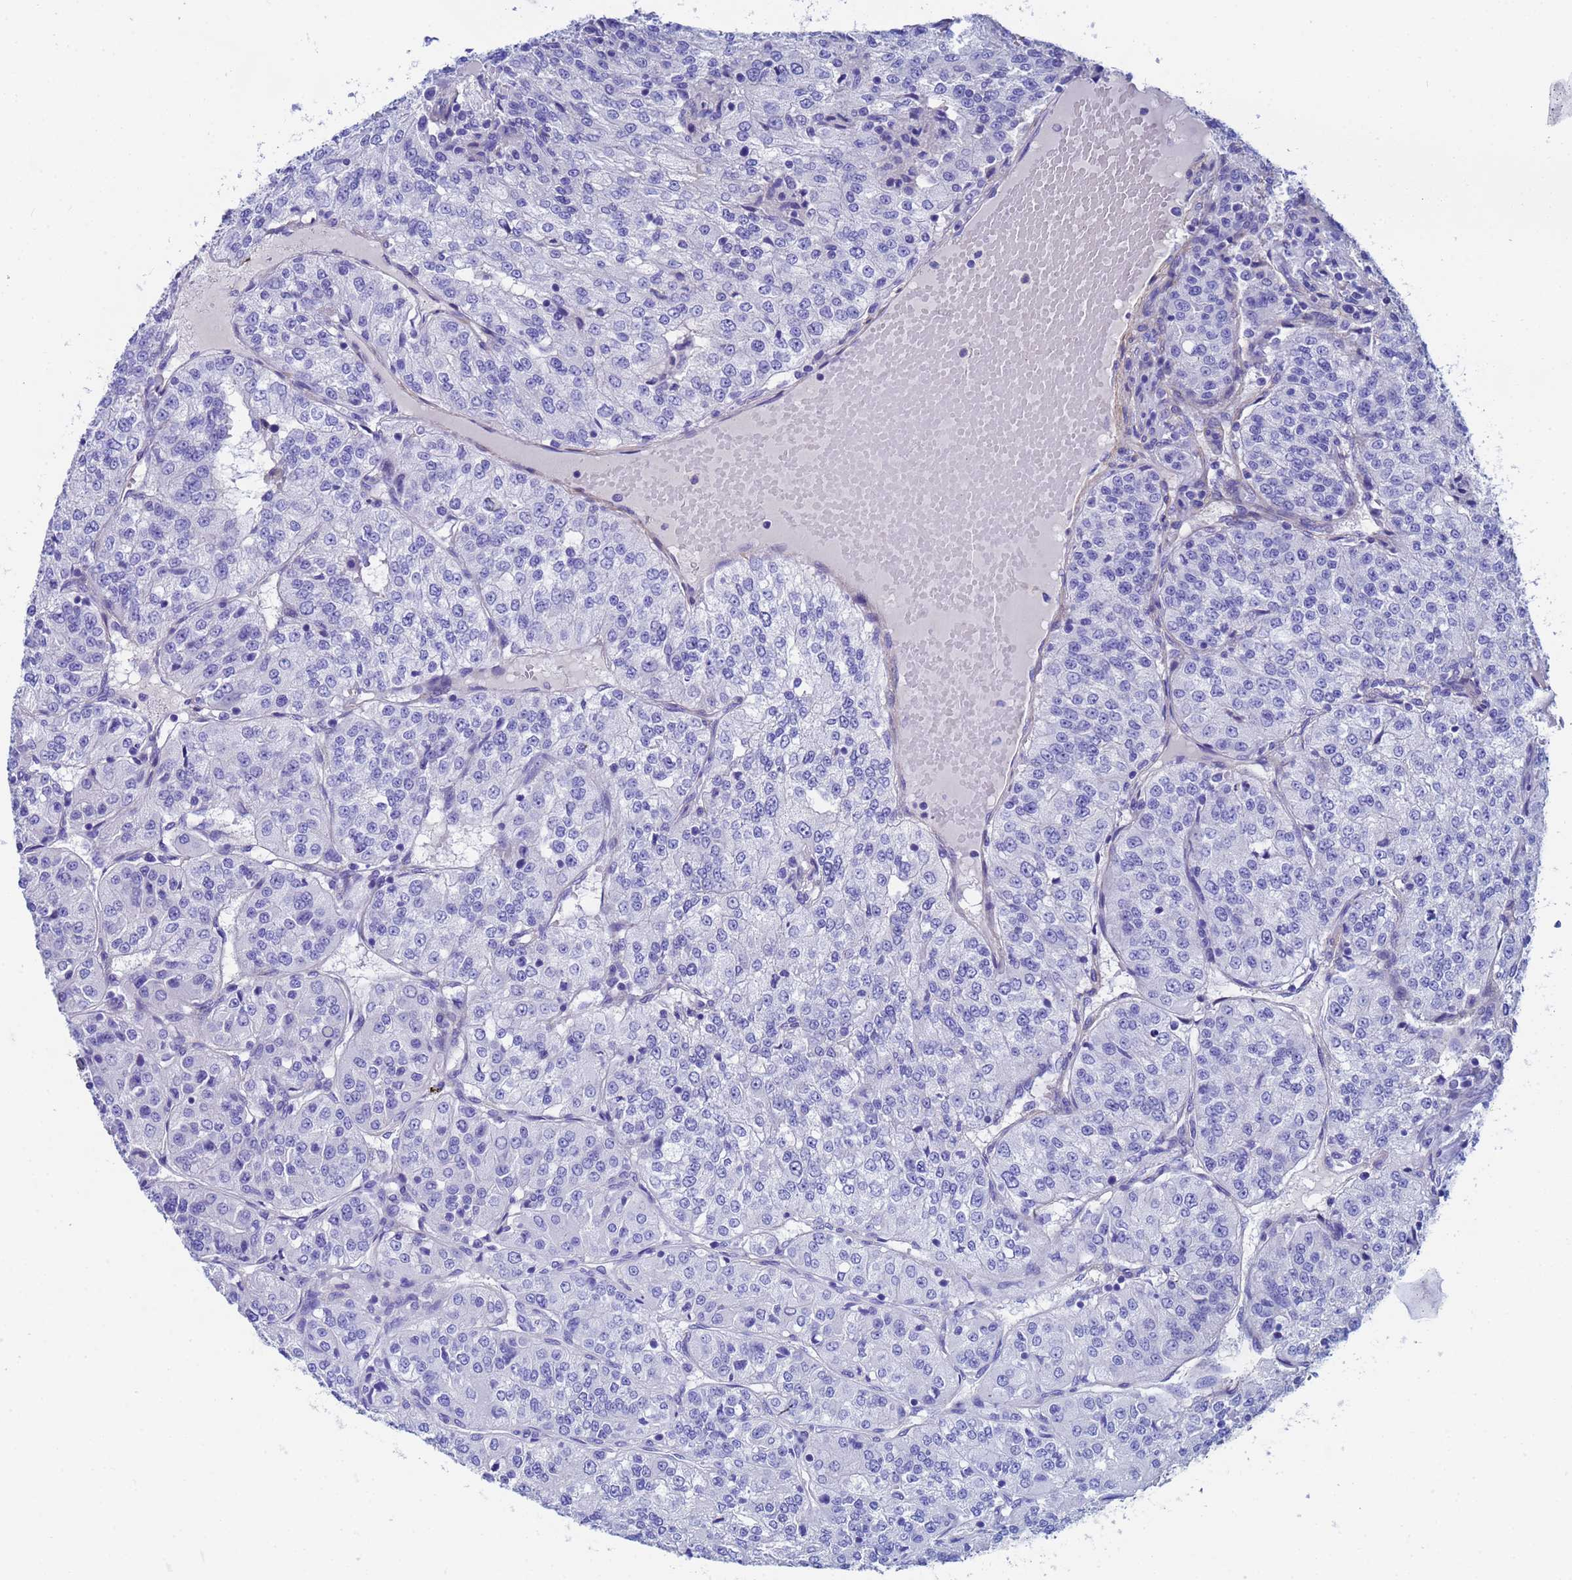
{"staining": {"intensity": "negative", "quantity": "none", "location": "none"}, "tissue": "renal cancer", "cell_type": "Tumor cells", "image_type": "cancer", "snomed": [{"axis": "morphology", "description": "Adenocarcinoma, NOS"}, {"axis": "topography", "description": "Kidney"}], "caption": "Tumor cells are negative for protein expression in human renal adenocarcinoma.", "gene": "CST4", "patient": {"sex": "female", "age": 63}}